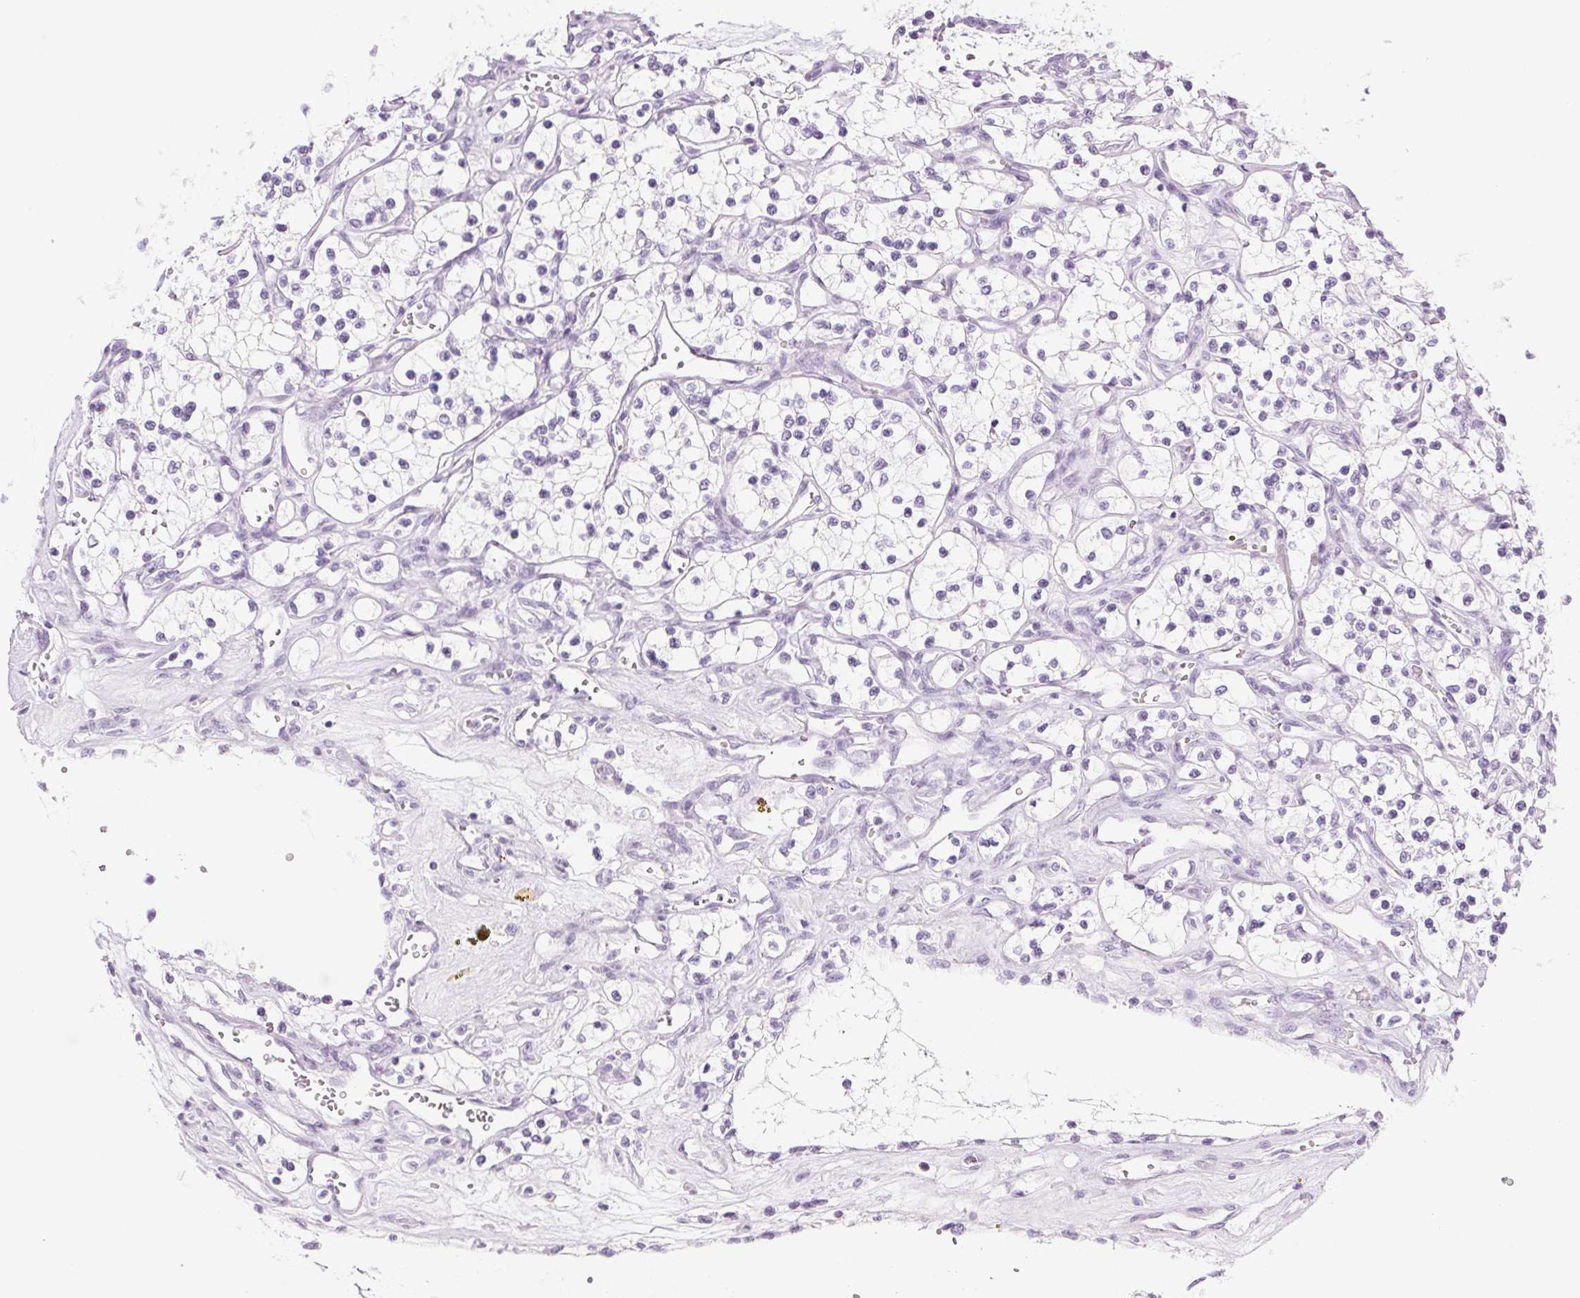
{"staining": {"intensity": "negative", "quantity": "none", "location": "none"}, "tissue": "renal cancer", "cell_type": "Tumor cells", "image_type": "cancer", "snomed": [{"axis": "morphology", "description": "Adenocarcinoma, NOS"}, {"axis": "topography", "description": "Kidney"}], "caption": "A high-resolution micrograph shows IHC staining of renal cancer, which reveals no significant positivity in tumor cells.", "gene": "CPB1", "patient": {"sex": "female", "age": 69}}